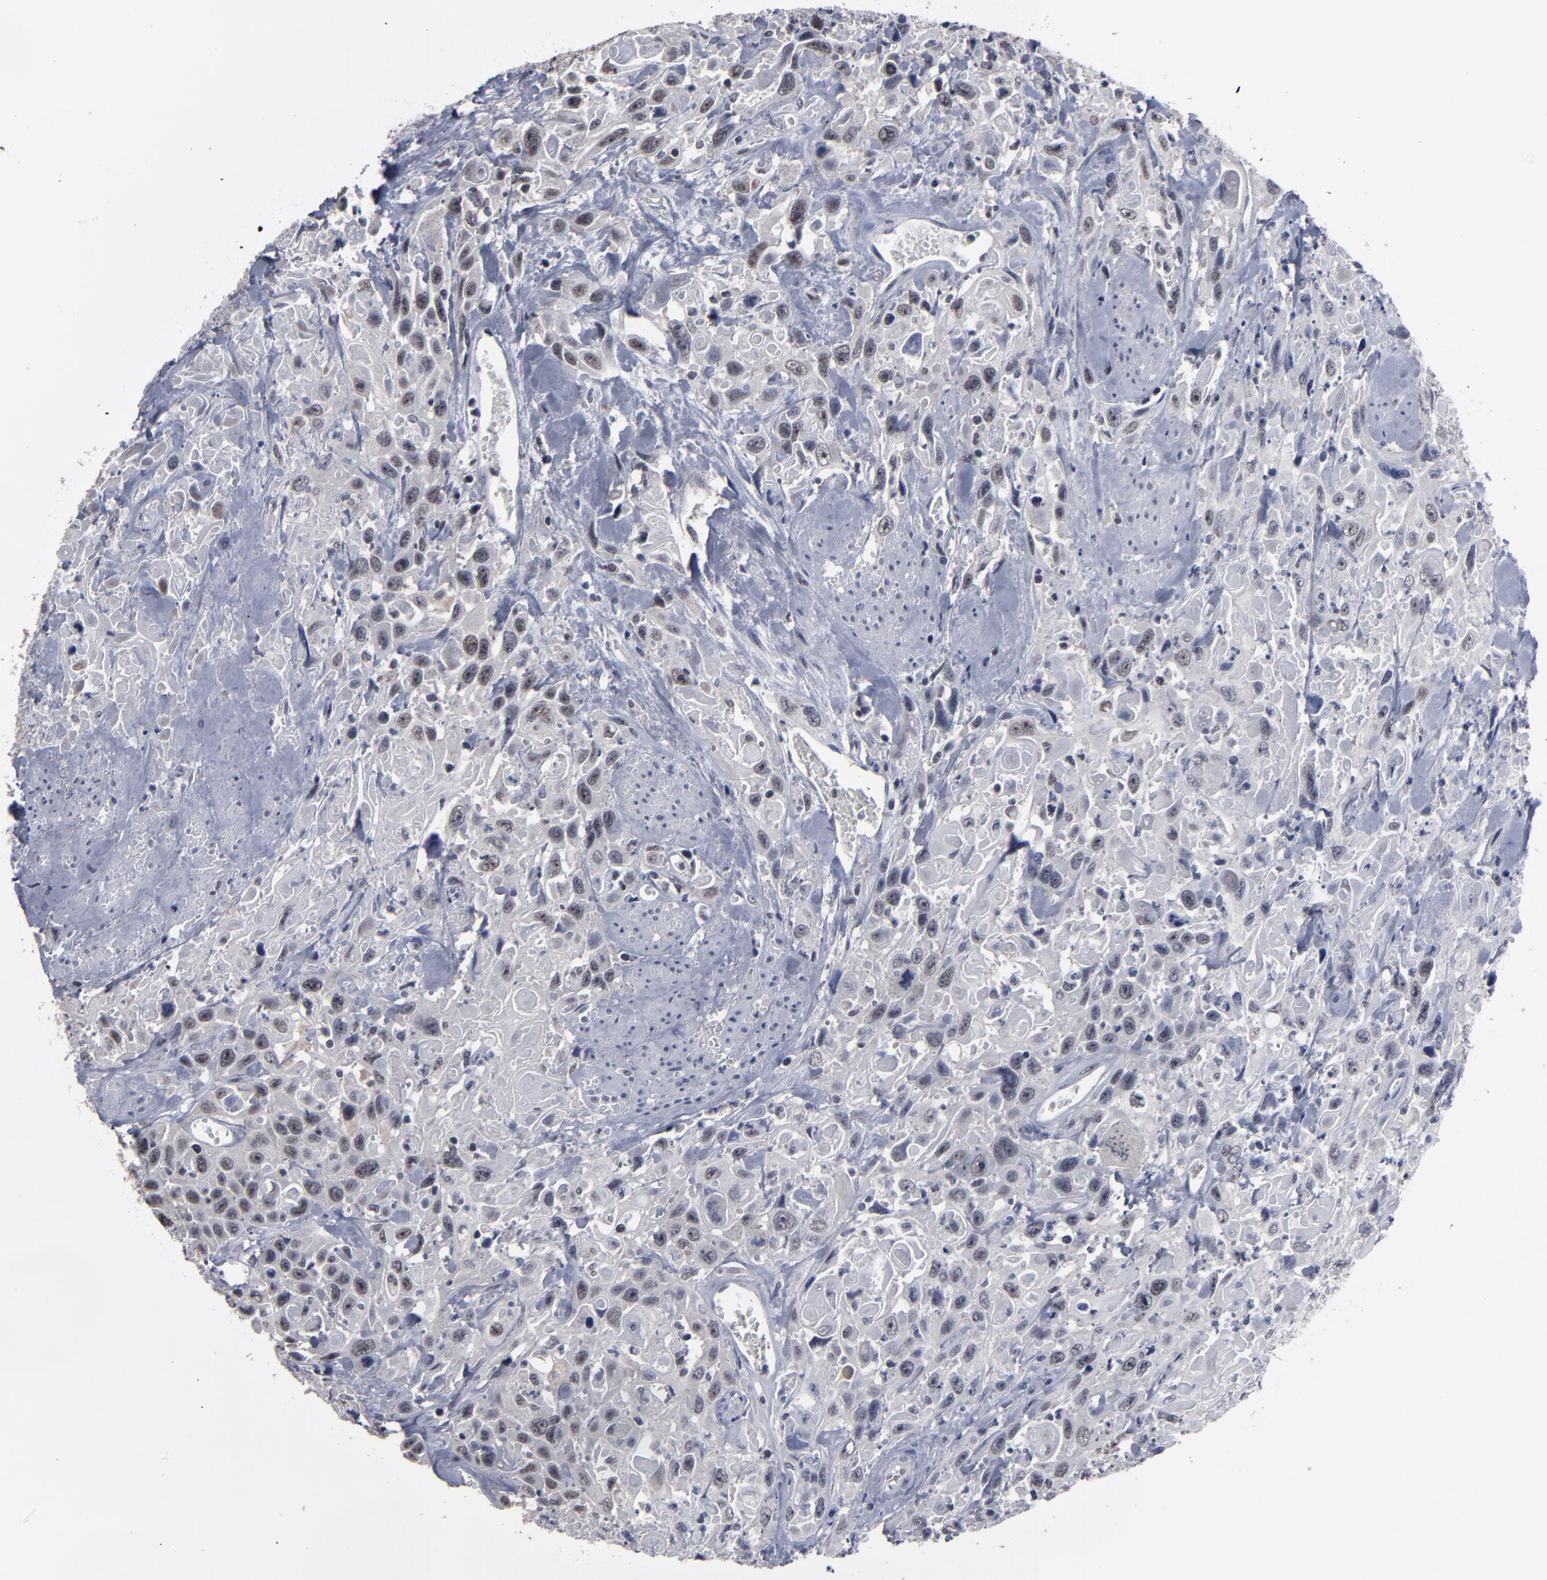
{"staining": {"intensity": "weak", "quantity": "<25%", "location": "nuclear"}, "tissue": "urothelial cancer", "cell_type": "Tumor cells", "image_type": "cancer", "snomed": [{"axis": "morphology", "description": "Urothelial carcinoma, High grade"}, {"axis": "topography", "description": "Urinary bladder"}], "caption": "High magnification brightfield microscopy of urothelial cancer stained with DAB (3,3'-diaminobenzidine) (brown) and counterstained with hematoxylin (blue): tumor cells show no significant positivity.", "gene": "SSRP1", "patient": {"sex": "female", "age": 84}}